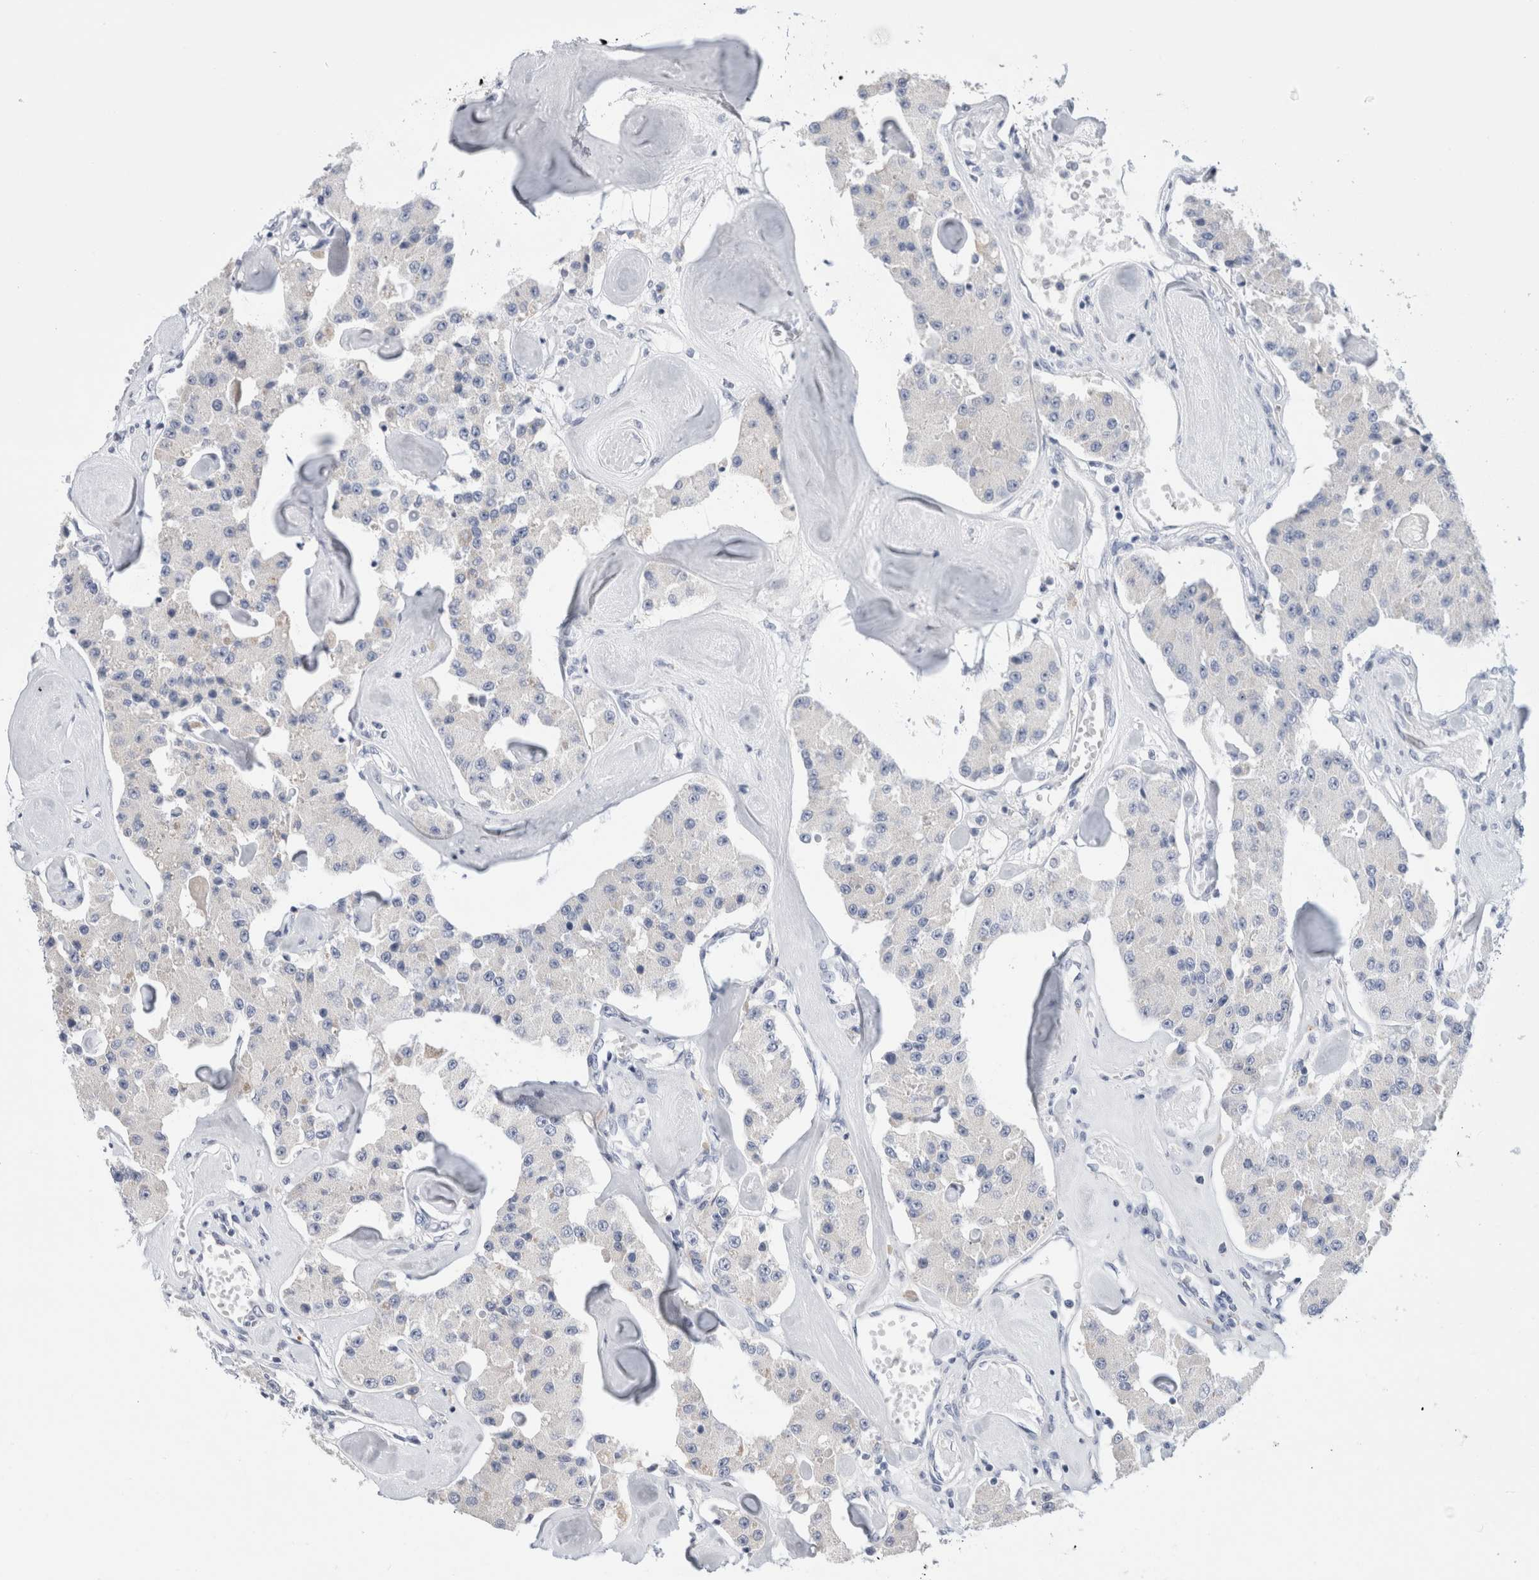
{"staining": {"intensity": "negative", "quantity": "none", "location": "none"}, "tissue": "carcinoid", "cell_type": "Tumor cells", "image_type": "cancer", "snomed": [{"axis": "morphology", "description": "Carcinoid, malignant, NOS"}, {"axis": "topography", "description": "Pancreas"}], "caption": "IHC of carcinoid (malignant) reveals no positivity in tumor cells.", "gene": "ECHDC2", "patient": {"sex": "male", "age": 41}}